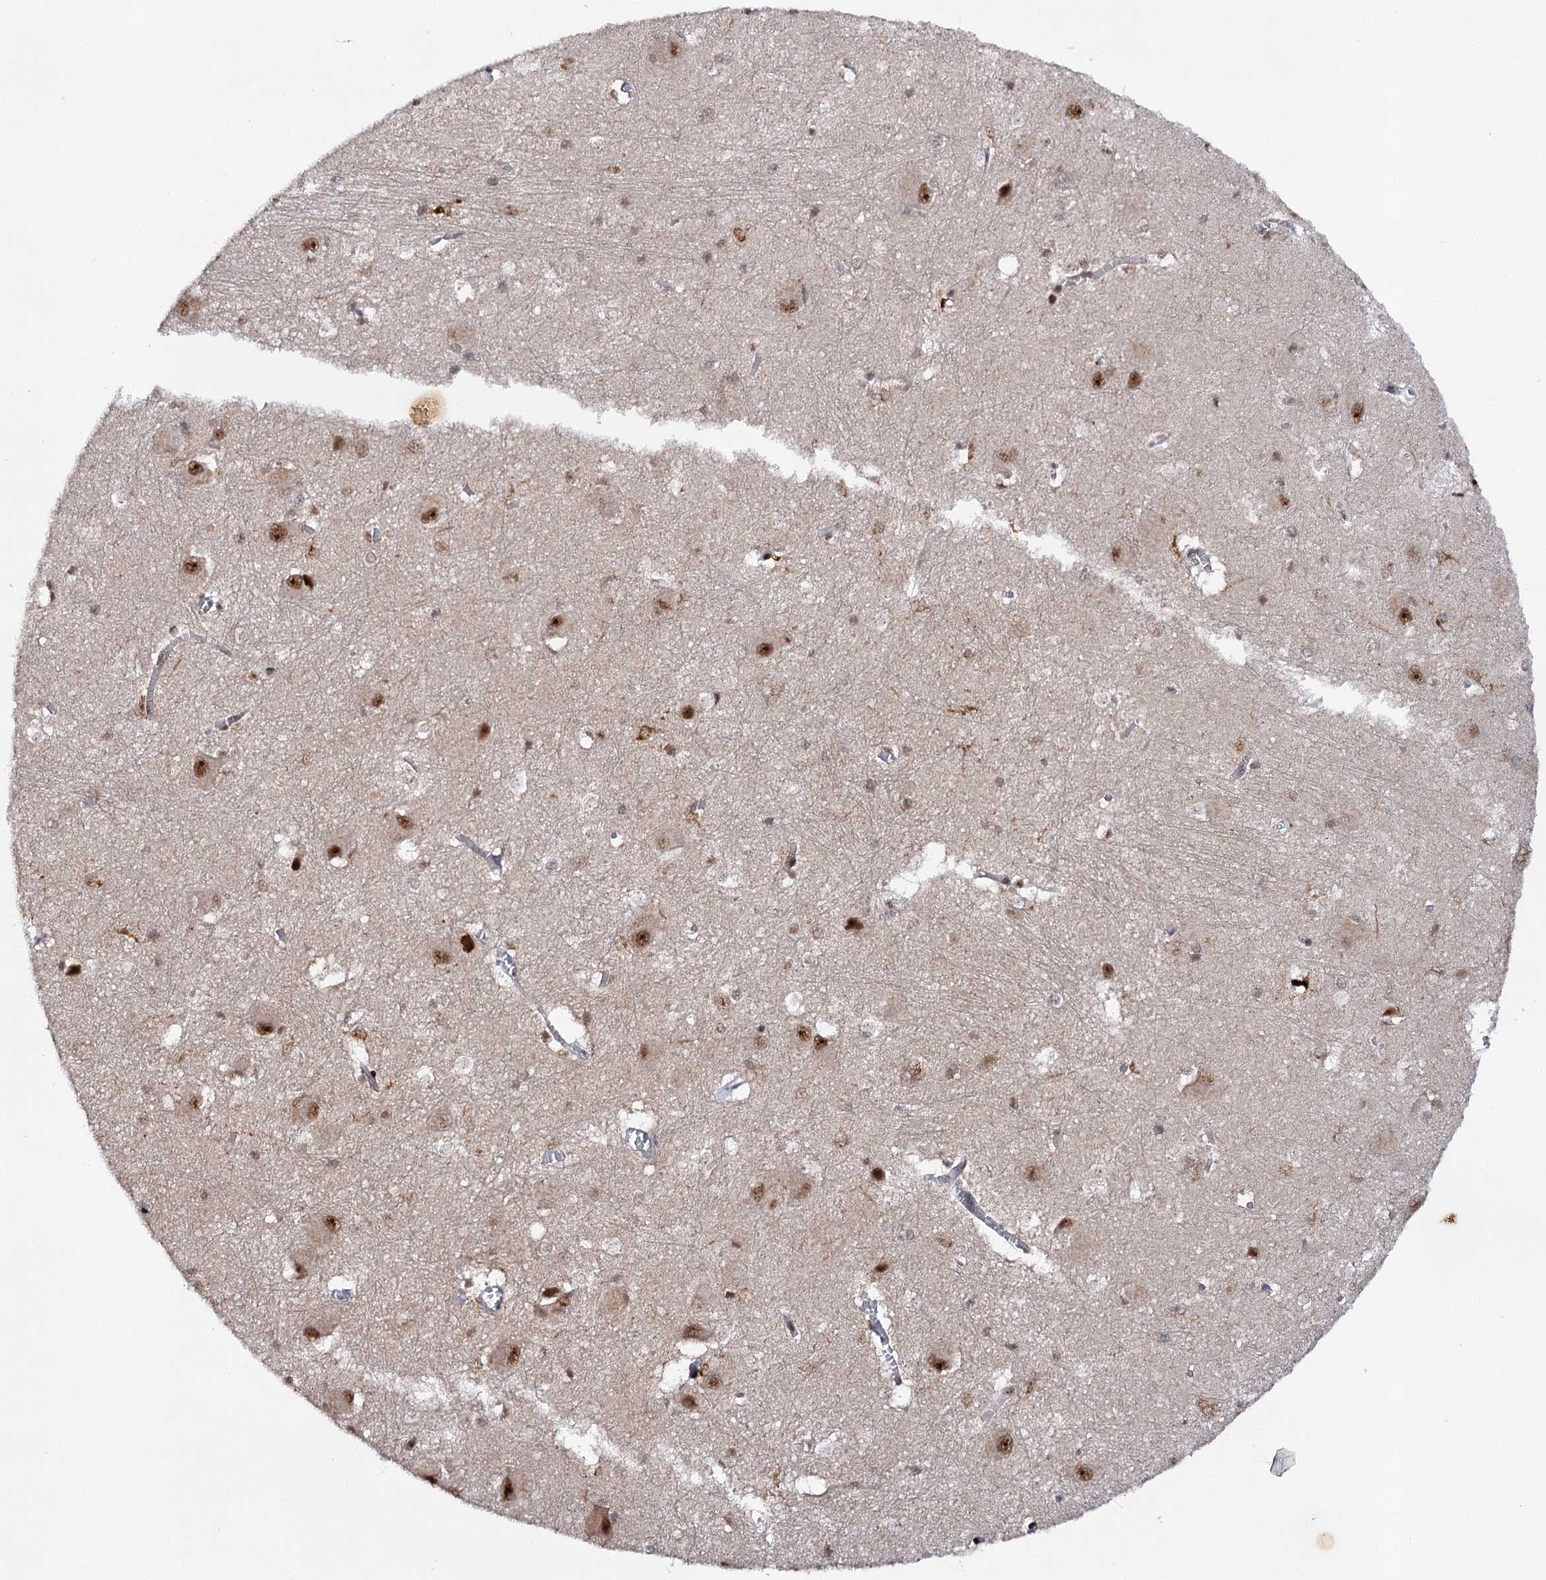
{"staining": {"intensity": "moderate", "quantity": "25%-75%", "location": "nuclear"}, "tissue": "caudate", "cell_type": "Glial cells", "image_type": "normal", "snomed": [{"axis": "morphology", "description": "Normal tissue, NOS"}, {"axis": "topography", "description": "Lateral ventricle wall"}], "caption": "Approximately 25%-75% of glial cells in benign human caudate reveal moderate nuclear protein expression as visualized by brown immunohistochemical staining.", "gene": "BUD13", "patient": {"sex": "male", "age": 37}}